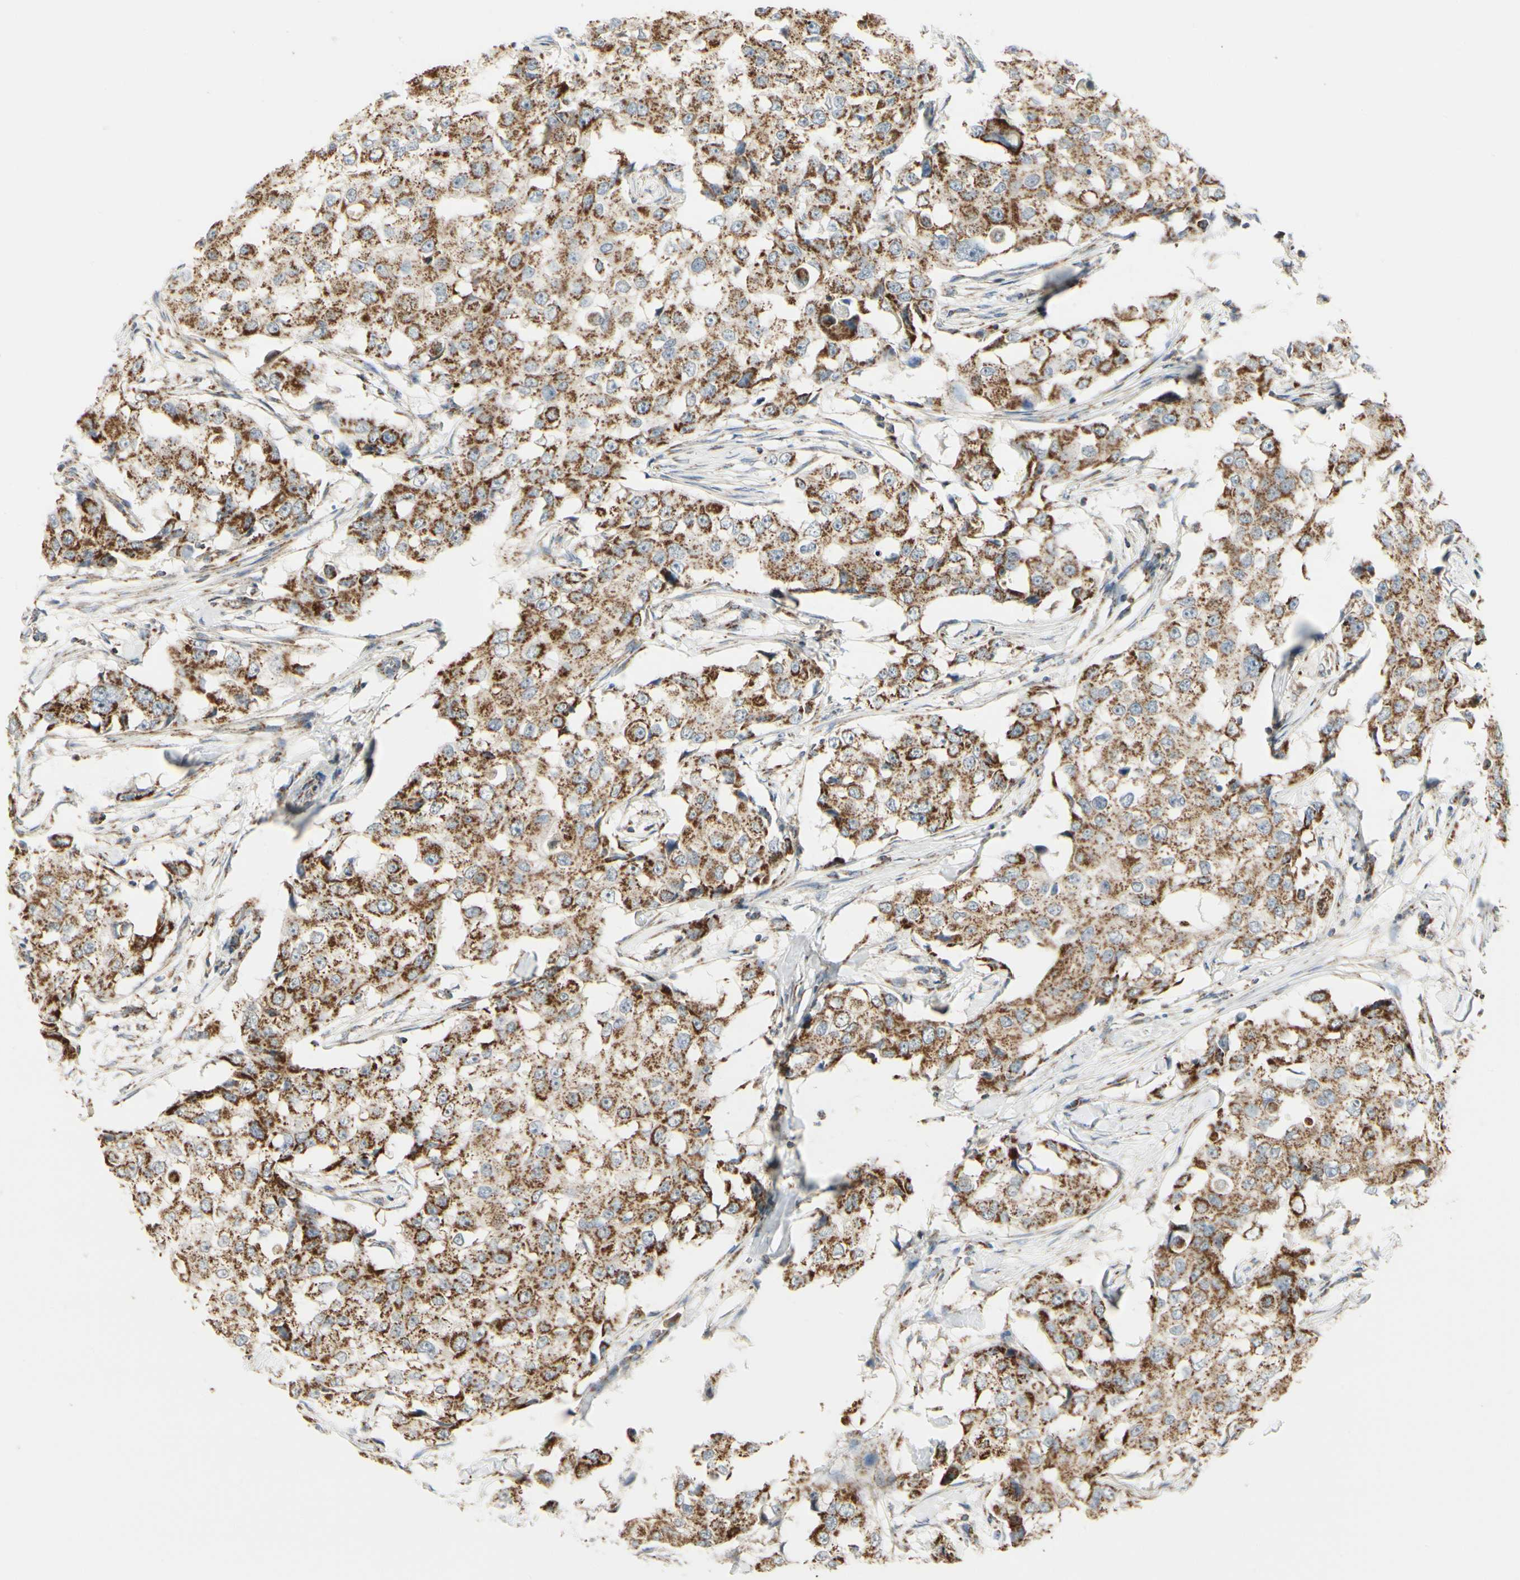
{"staining": {"intensity": "strong", "quantity": ">75%", "location": "cytoplasmic/membranous"}, "tissue": "breast cancer", "cell_type": "Tumor cells", "image_type": "cancer", "snomed": [{"axis": "morphology", "description": "Duct carcinoma"}, {"axis": "topography", "description": "Breast"}], "caption": "Protein expression analysis of human breast infiltrating ductal carcinoma reveals strong cytoplasmic/membranous staining in about >75% of tumor cells. The staining was performed using DAB (3,3'-diaminobenzidine) to visualize the protein expression in brown, while the nuclei were stained in blue with hematoxylin (Magnification: 20x).", "gene": "ANKS6", "patient": {"sex": "female", "age": 27}}